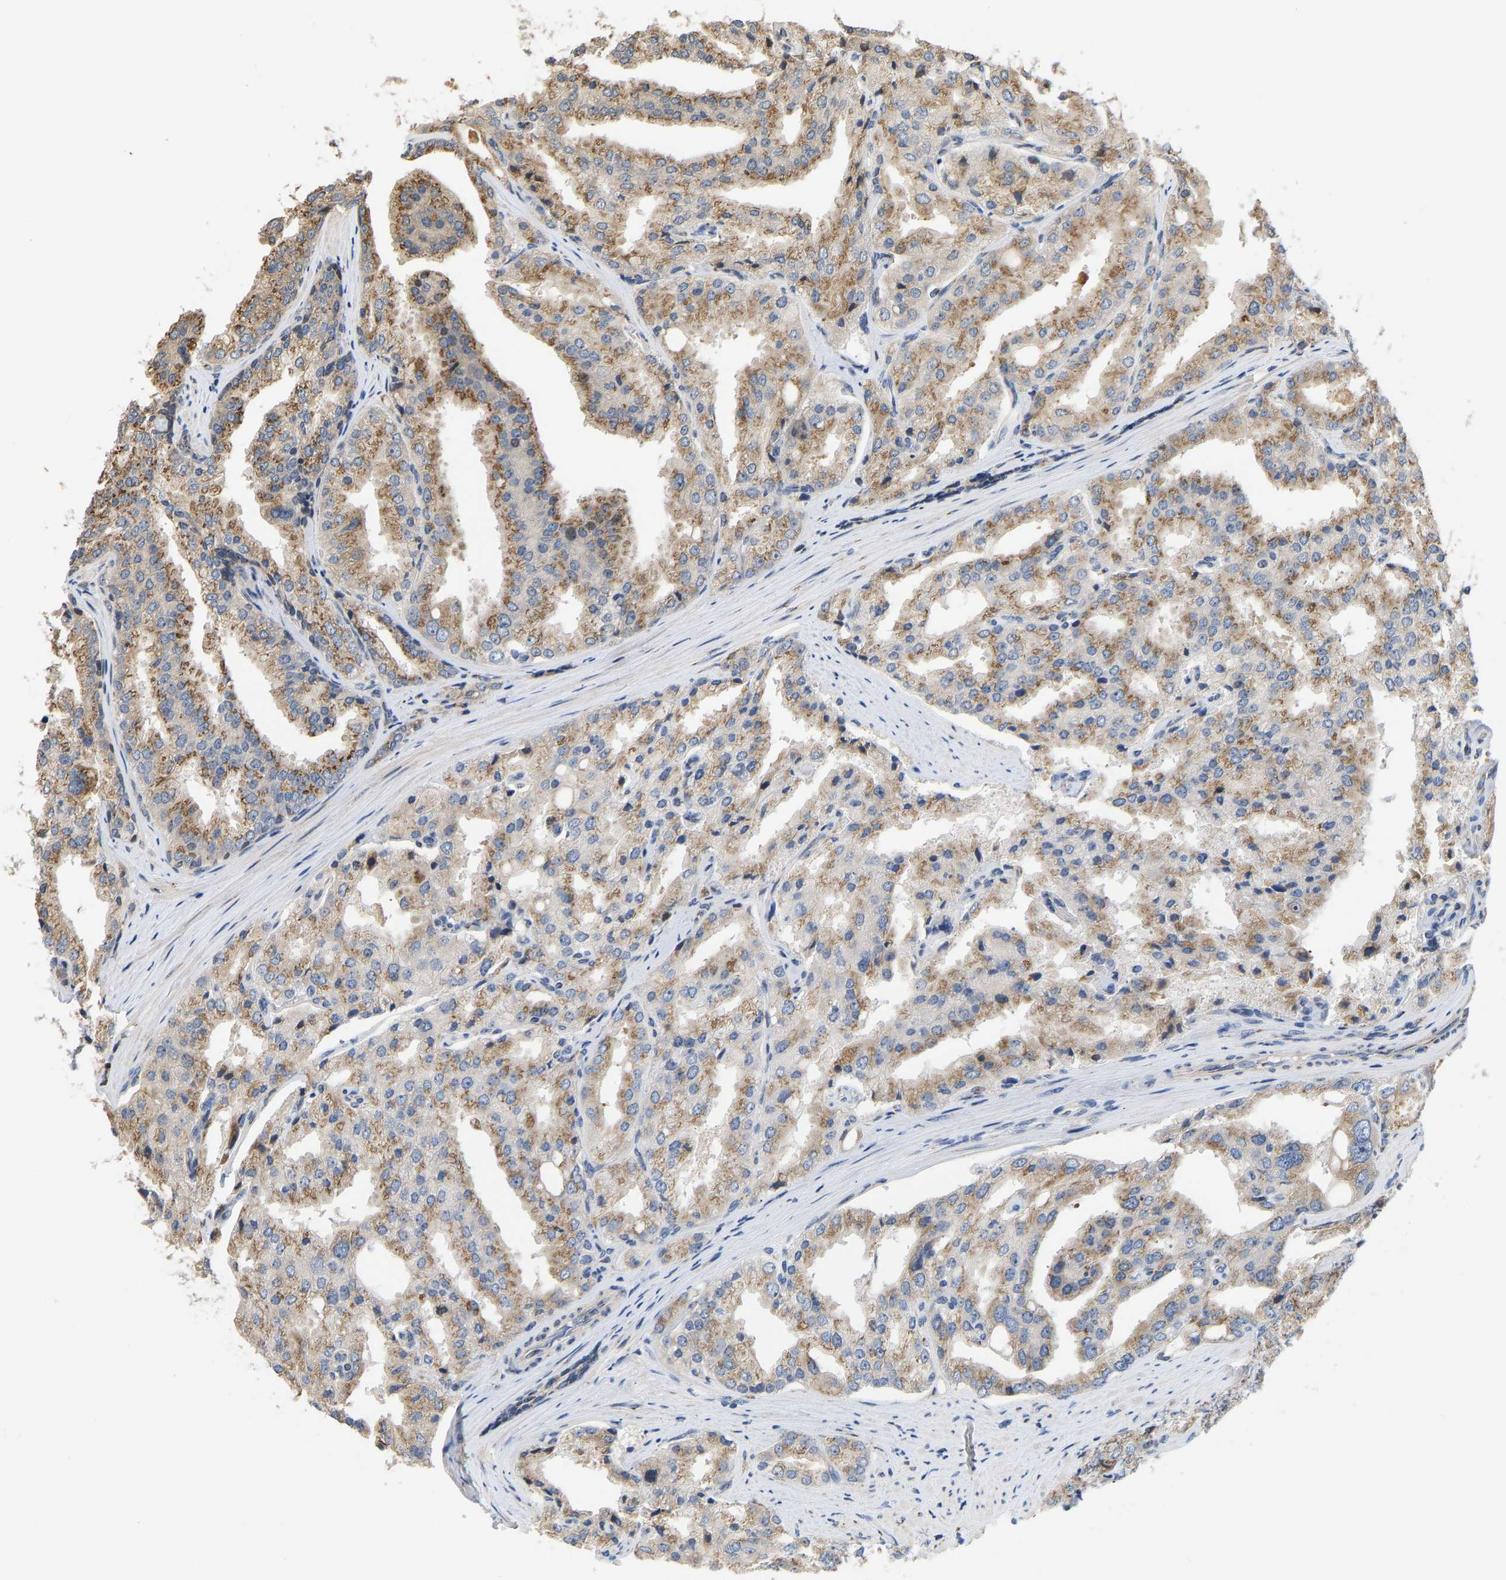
{"staining": {"intensity": "moderate", "quantity": ">75%", "location": "cytoplasmic/membranous"}, "tissue": "prostate cancer", "cell_type": "Tumor cells", "image_type": "cancer", "snomed": [{"axis": "morphology", "description": "Adenocarcinoma, High grade"}, {"axis": "topography", "description": "Prostate"}], "caption": "Prostate cancer (high-grade adenocarcinoma) was stained to show a protein in brown. There is medium levels of moderate cytoplasmic/membranous positivity in approximately >75% of tumor cells. Immunohistochemistry stains the protein of interest in brown and the nuclei are stained blue.", "gene": "YIPF4", "patient": {"sex": "male", "age": 50}}